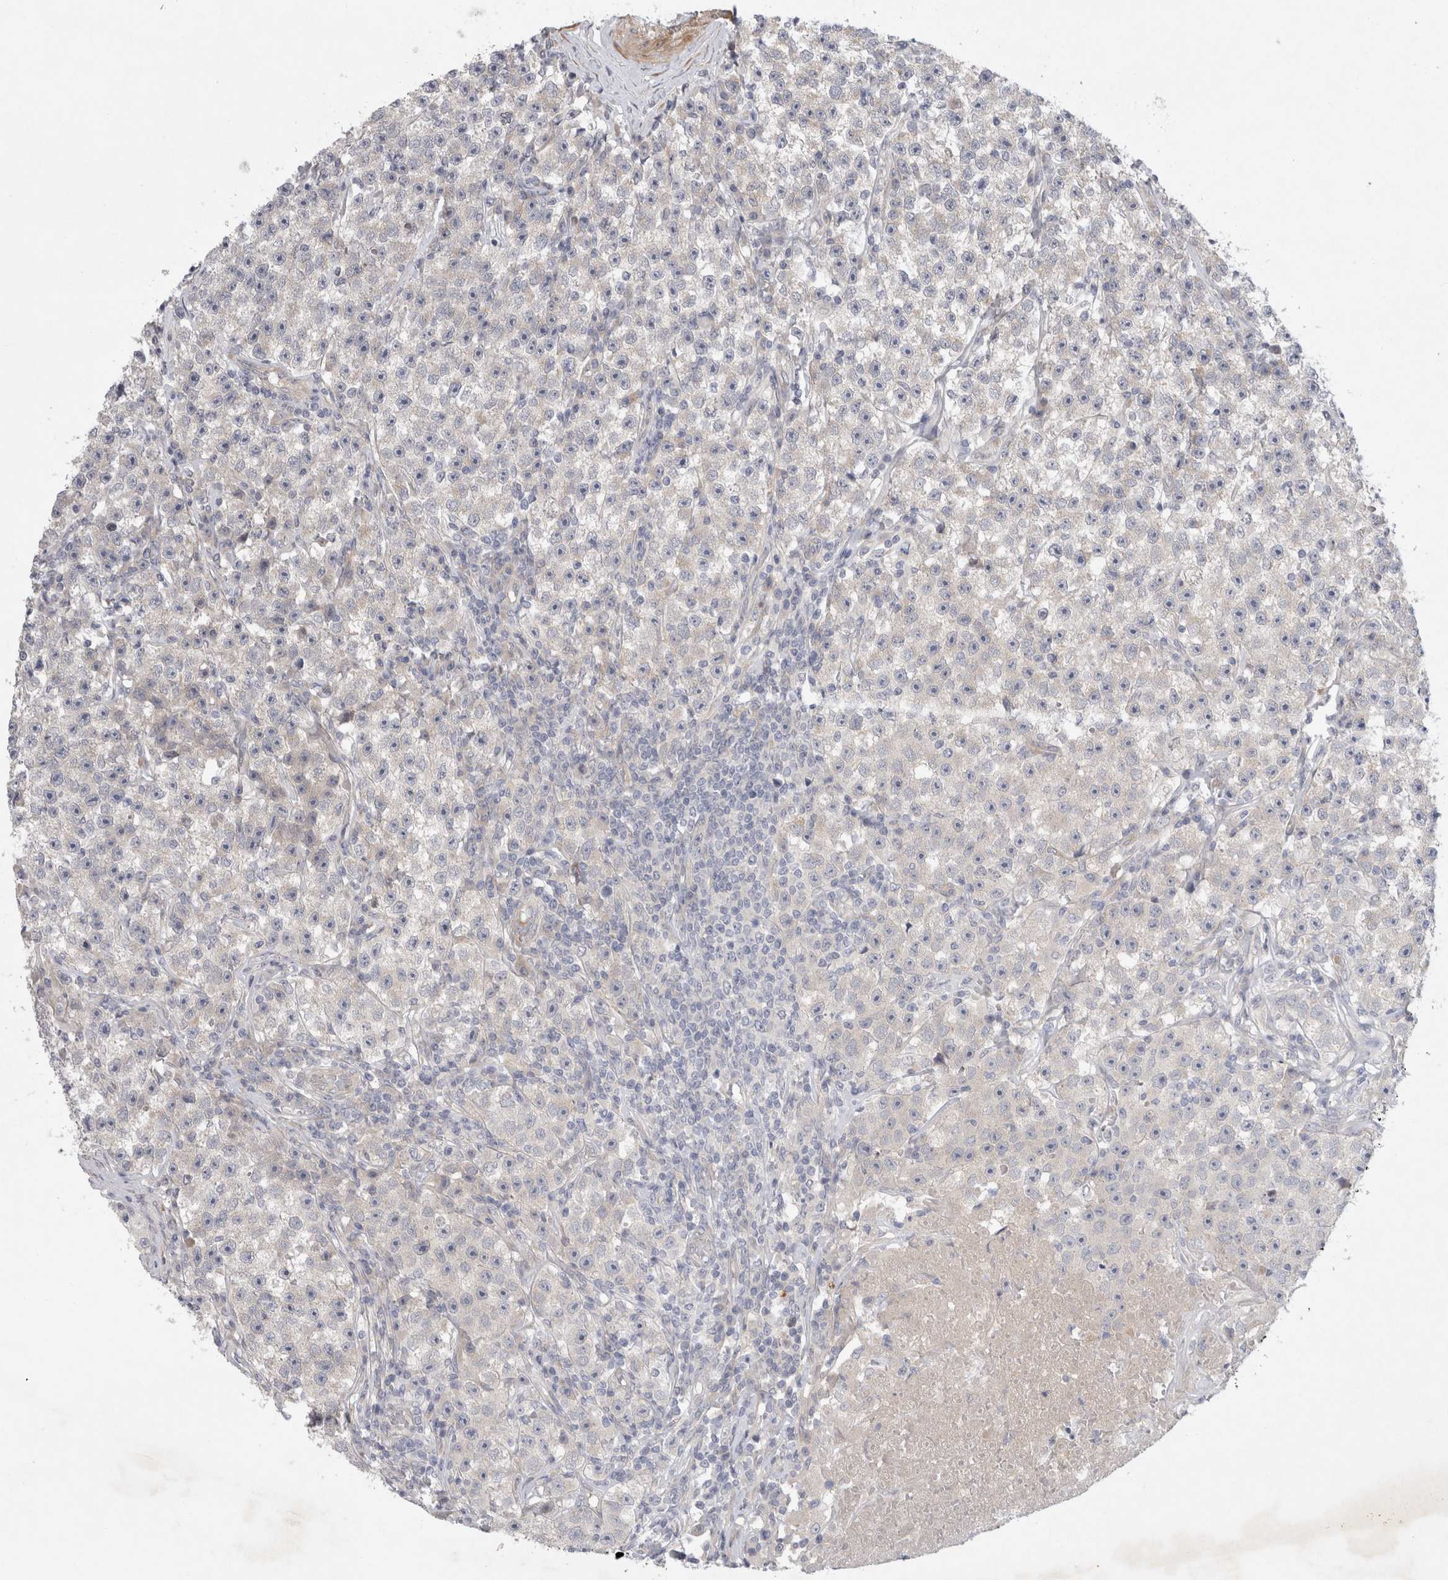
{"staining": {"intensity": "negative", "quantity": "none", "location": "none"}, "tissue": "testis cancer", "cell_type": "Tumor cells", "image_type": "cancer", "snomed": [{"axis": "morphology", "description": "Seminoma, NOS"}, {"axis": "topography", "description": "Testis"}], "caption": "DAB immunohistochemical staining of testis cancer shows no significant staining in tumor cells.", "gene": "BZW2", "patient": {"sex": "male", "age": 22}}